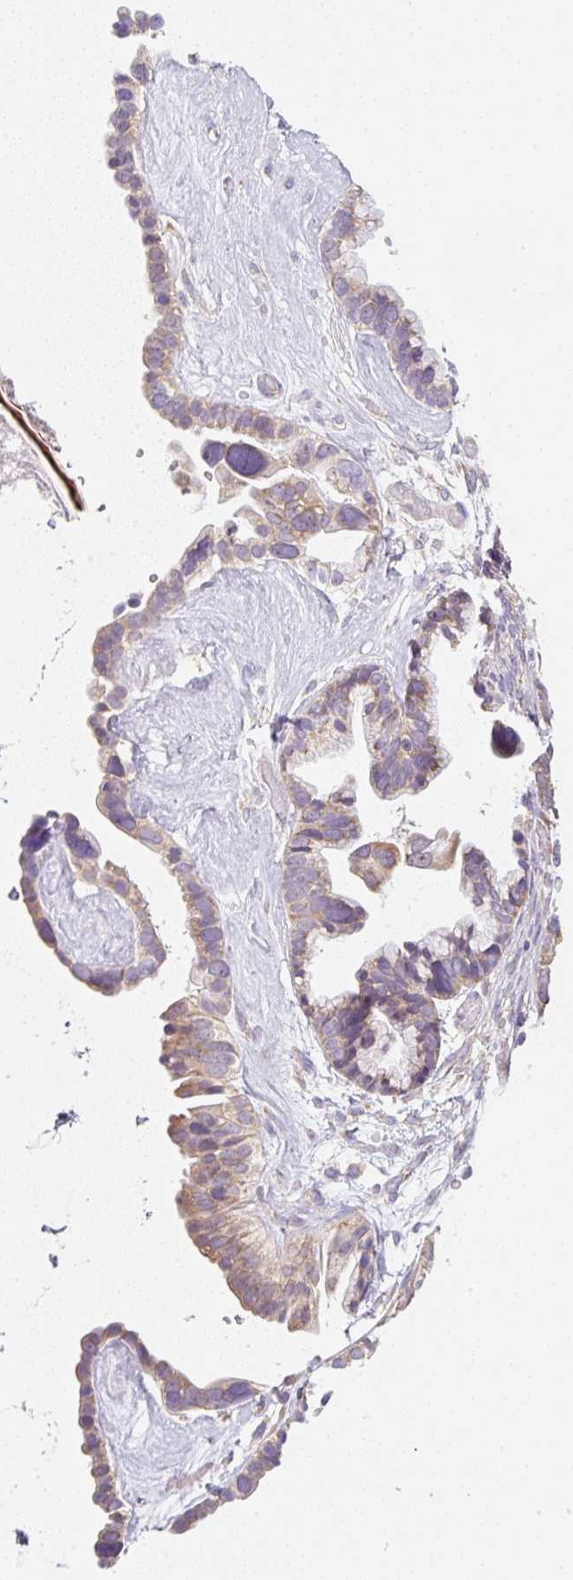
{"staining": {"intensity": "weak", "quantity": ">75%", "location": "cytoplasmic/membranous"}, "tissue": "ovarian cancer", "cell_type": "Tumor cells", "image_type": "cancer", "snomed": [{"axis": "morphology", "description": "Cystadenocarcinoma, serous, NOS"}, {"axis": "topography", "description": "Ovary"}], "caption": "Protein staining by immunohistochemistry displays weak cytoplasmic/membranous positivity in about >75% of tumor cells in ovarian serous cystadenocarcinoma.", "gene": "RPL18A", "patient": {"sex": "female", "age": 56}}